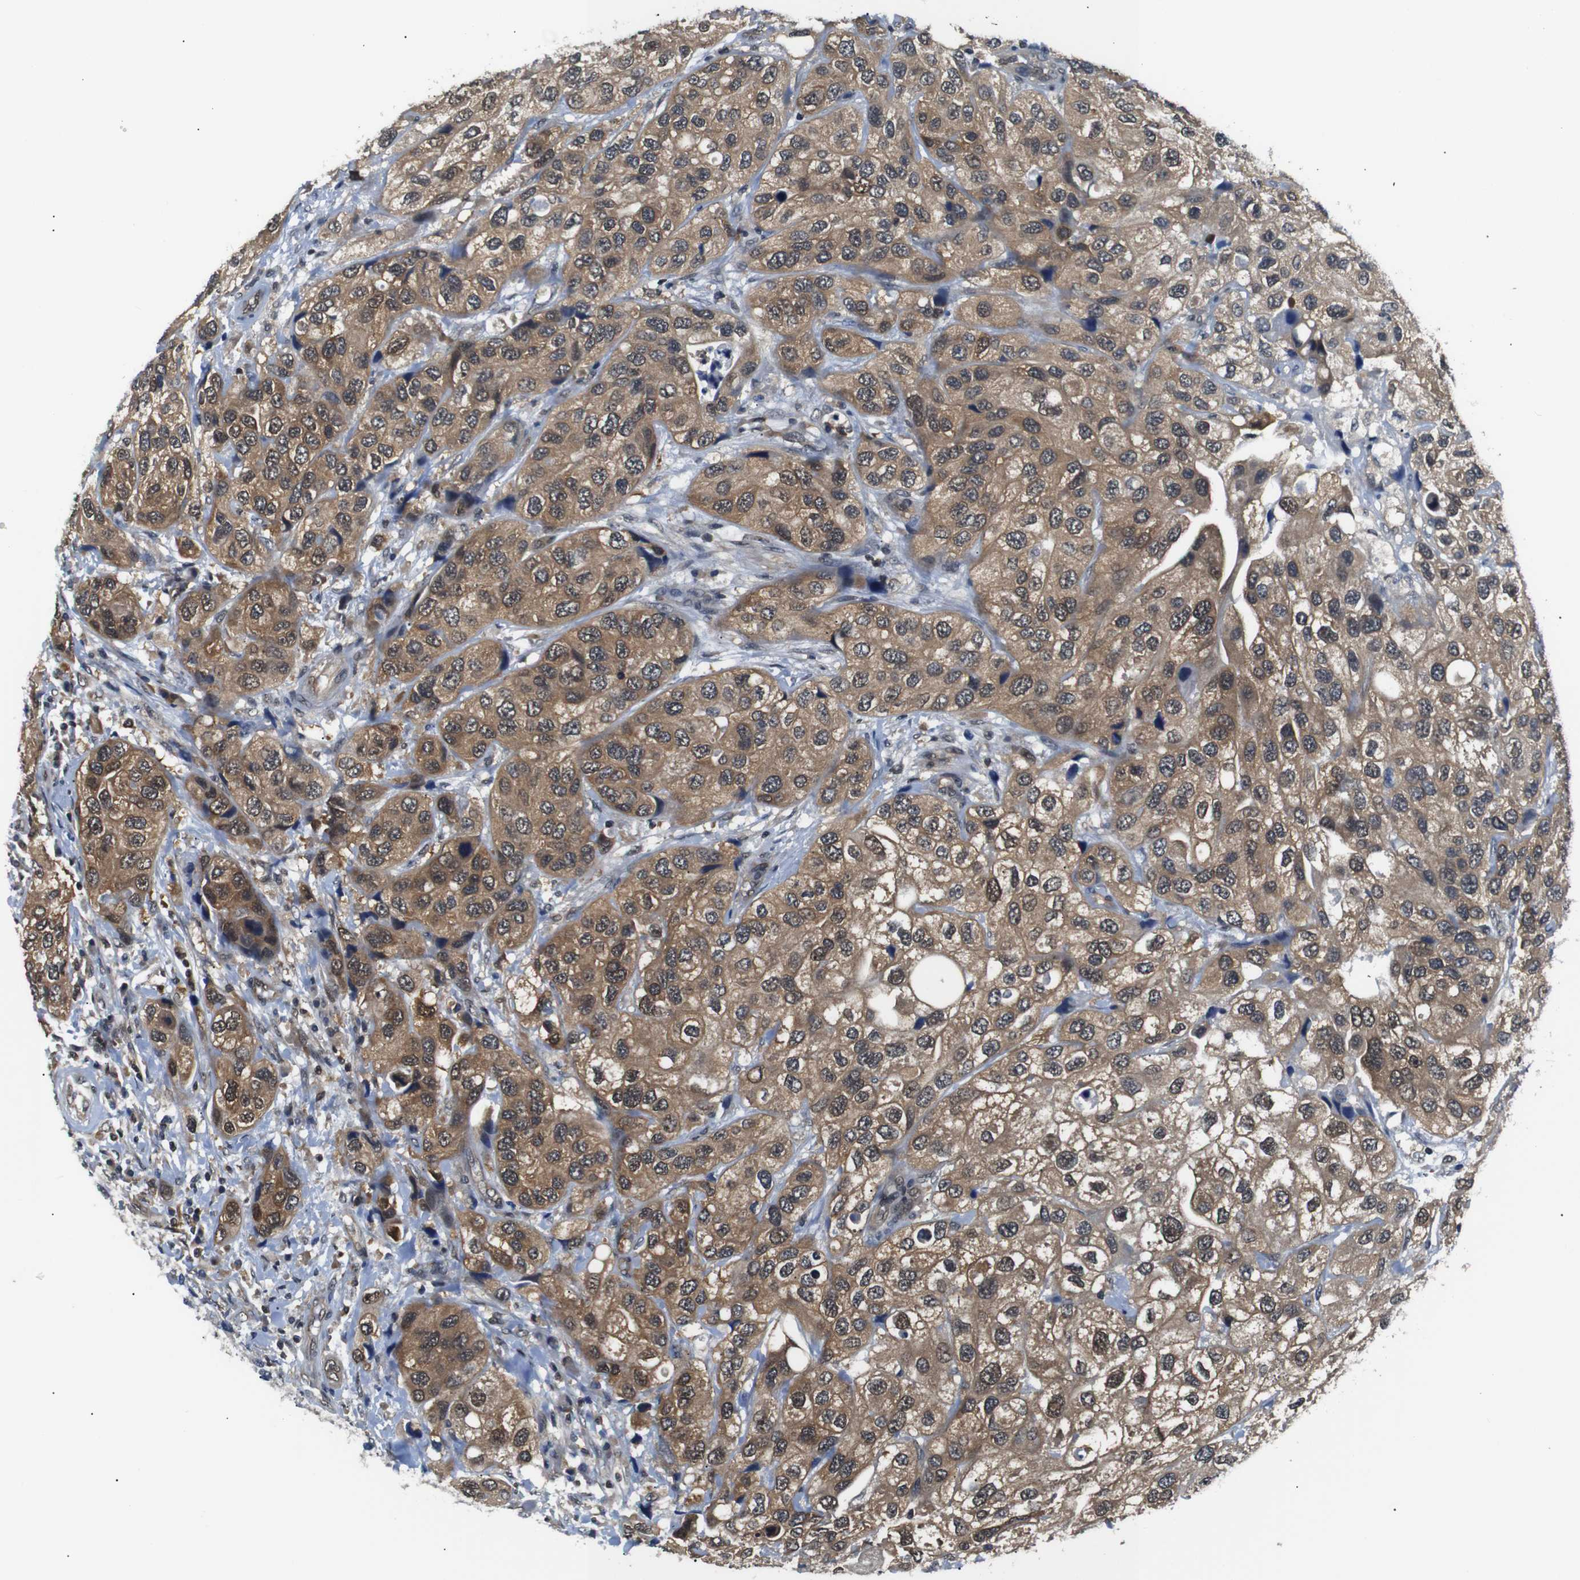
{"staining": {"intensity": "moderate", "quantity": ">75%", "location": "cytoplasmic/membranous,nuclear"}, "tissue": "urothelial cancer", "cell_type": "Tumor cells", "image_type": "cancer", "snomed": [{"axis": "morphology", "description": "Urothelial carcinoma, High grade"}, {"axis": "topography", "description": "Urinary bladder"}], "caption": "Immunohistochemical staining of urothelial carcinoma (high-grade) demonstrates moderate cytoplasmic/membranous and nuclear protein expression in approximately >75% of tumor cells.", "gene": "UBXN1", "patient": {"sex": "female", "age": 64}}